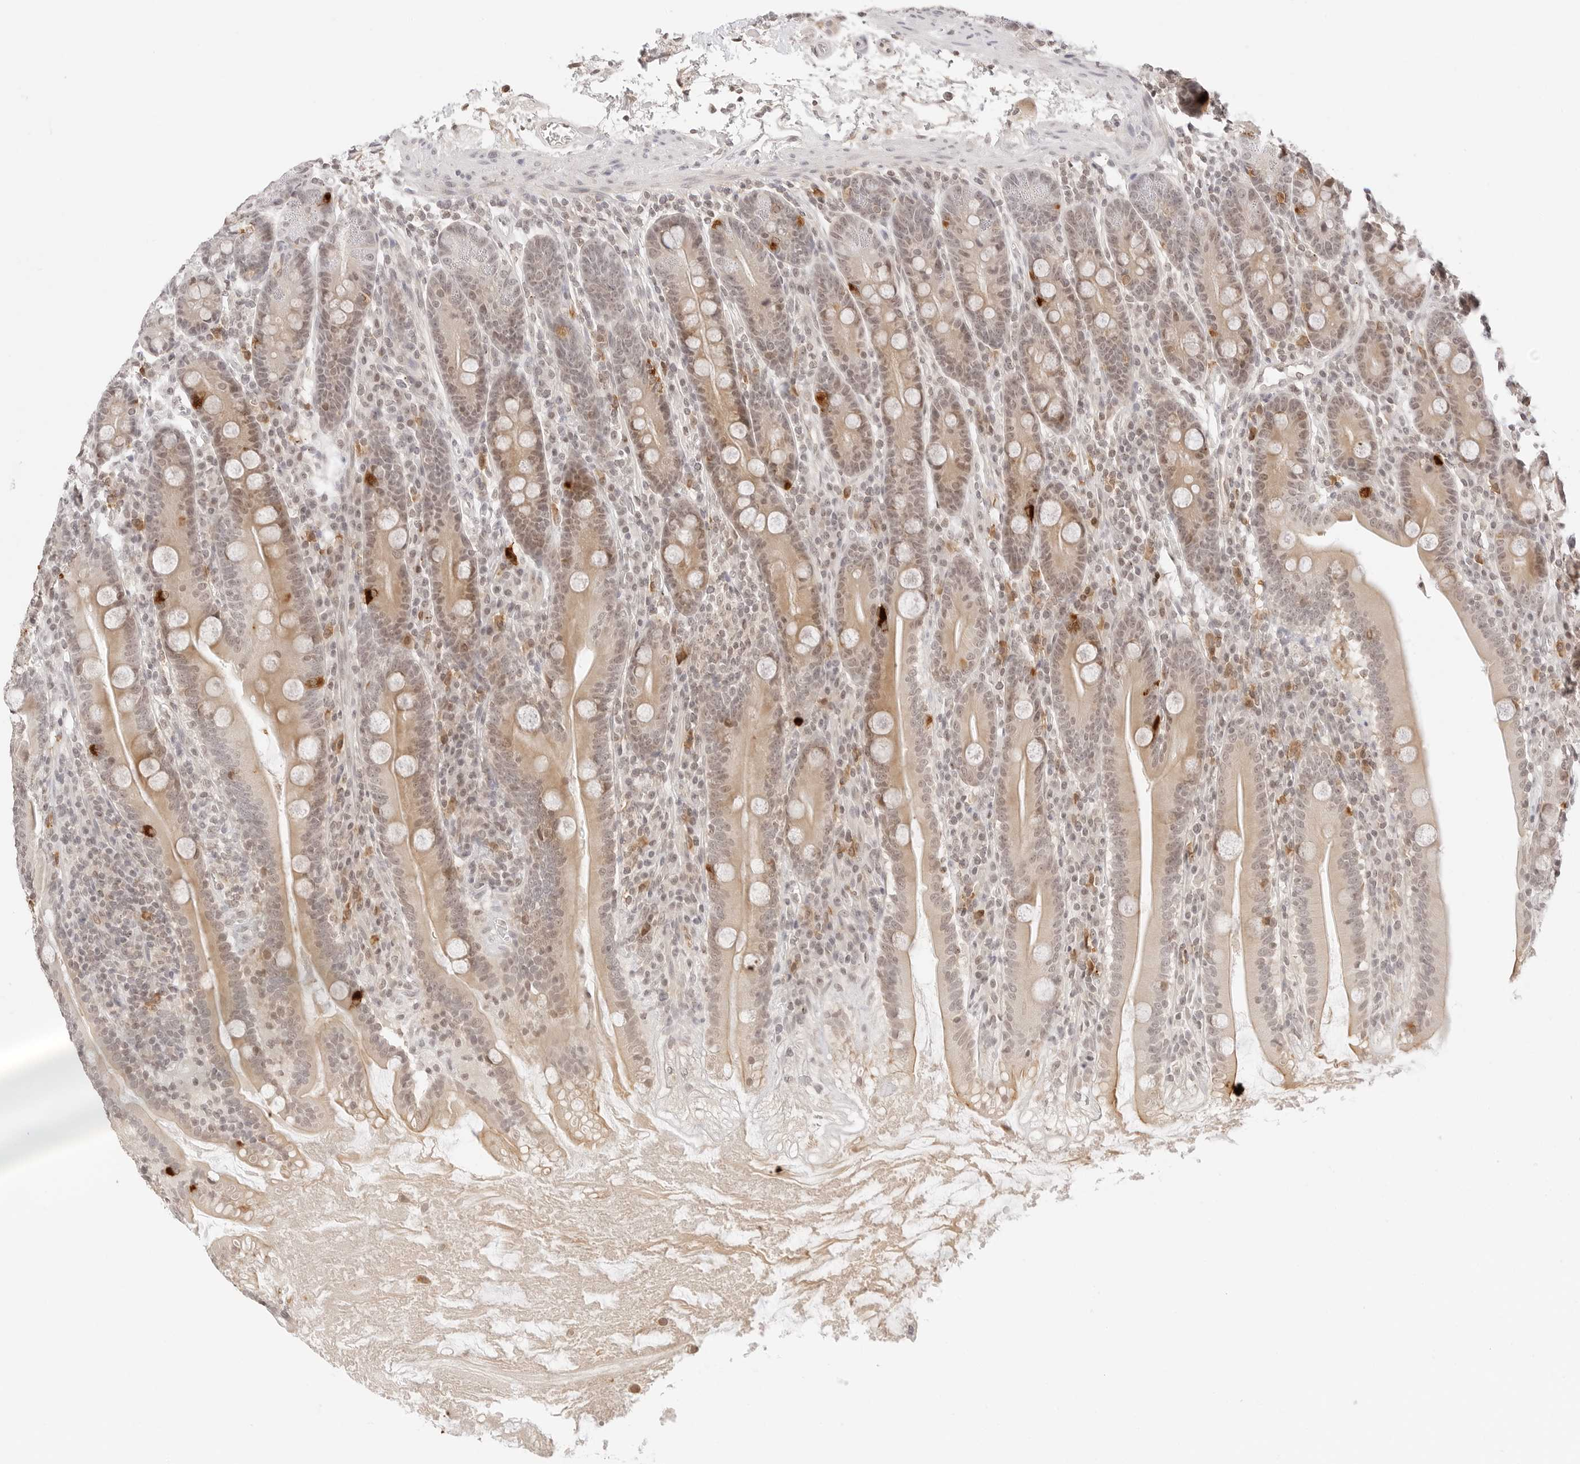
{"staining": {"intensity": "moderate", "quantity": ">75%", "location": "cytoplasmic/membranous,nuclear"}, "tissue": "duodenum", "cell_type": "Glandular cells", "image_type": "normal", "snomed": [{"axis": "morphology", "description": "Normal tissue, NOS"}, {"axis": "topography", "description": "Duodenum"}], "caption": "Duodenum stained with DAB IHC reveals medium levels of moderate cytoplasmic/membranous,nuclear staining in approximately >75% of glandular cells. The protein is stained brown, and the nuclei are stained in blue (DAB (3,3'-diaminobenzidine) IHC with brightfield microscopy, high magnification).", "gene": "SEPTIN4", "patient": {"sex": "male", "age": 35}}